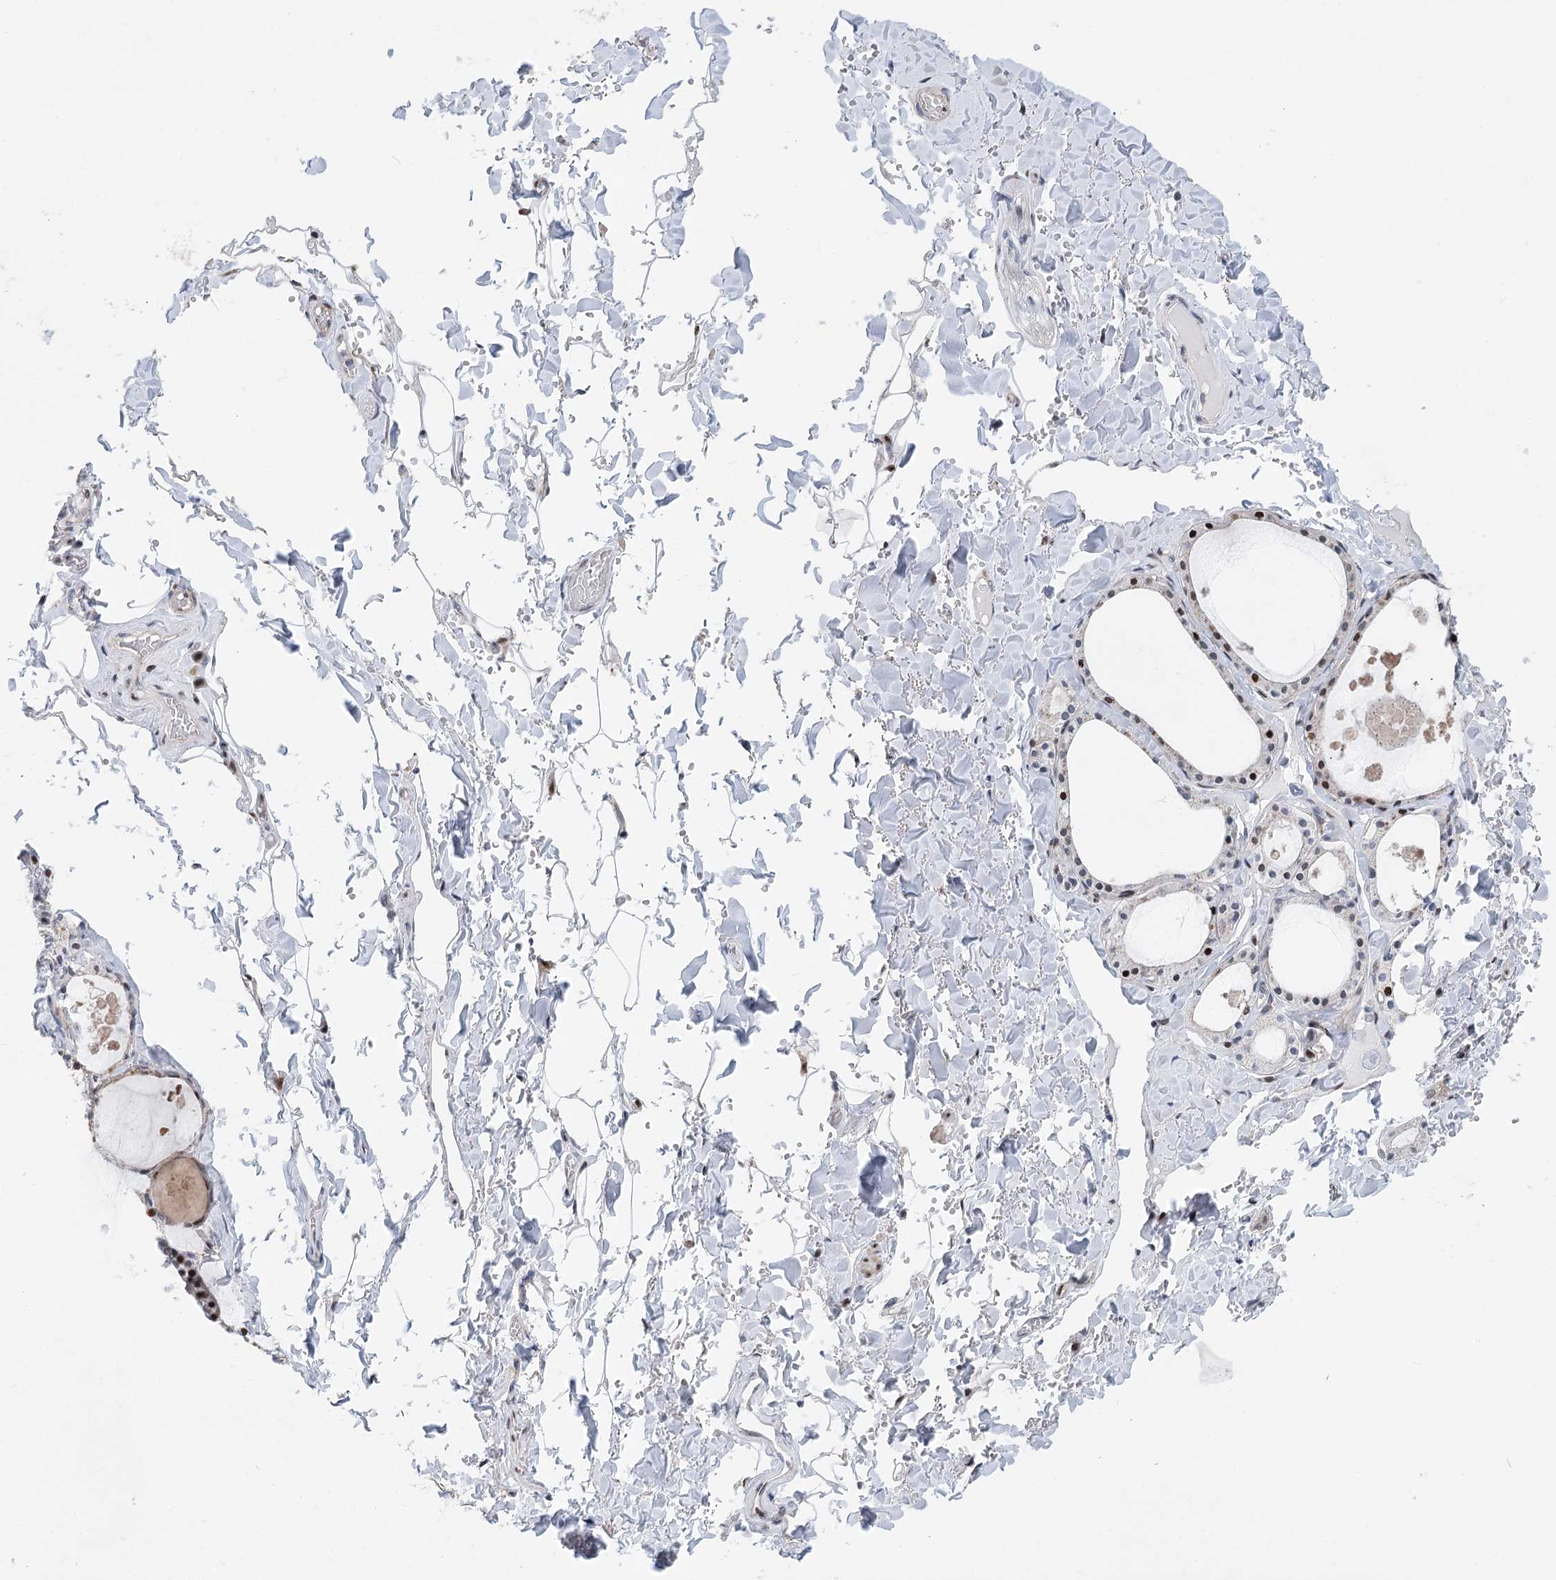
{"staining": {"intensity": "moderate", "quantity": ">75%", "location": "cytoplasmic/membranous,nuclear"}, "tissue": "thyroid gland", "cell_type": "Glandular cells", "image_type": "normal", "snomed": [{"axis": "morphology", "description": "Normal tissue, NOS"}, {"axis": "topography", "description": "Thyroid gland"}], "caption": "There is medium levels of moderate cytoplasmic/membranous,nuclear staining in glandular cells of benign thyroid gland, as demonstrated by immunohistochemical staining (brown color).", "gene": "CAMTA1", "patient": {"sex": "male", "age": 56}}